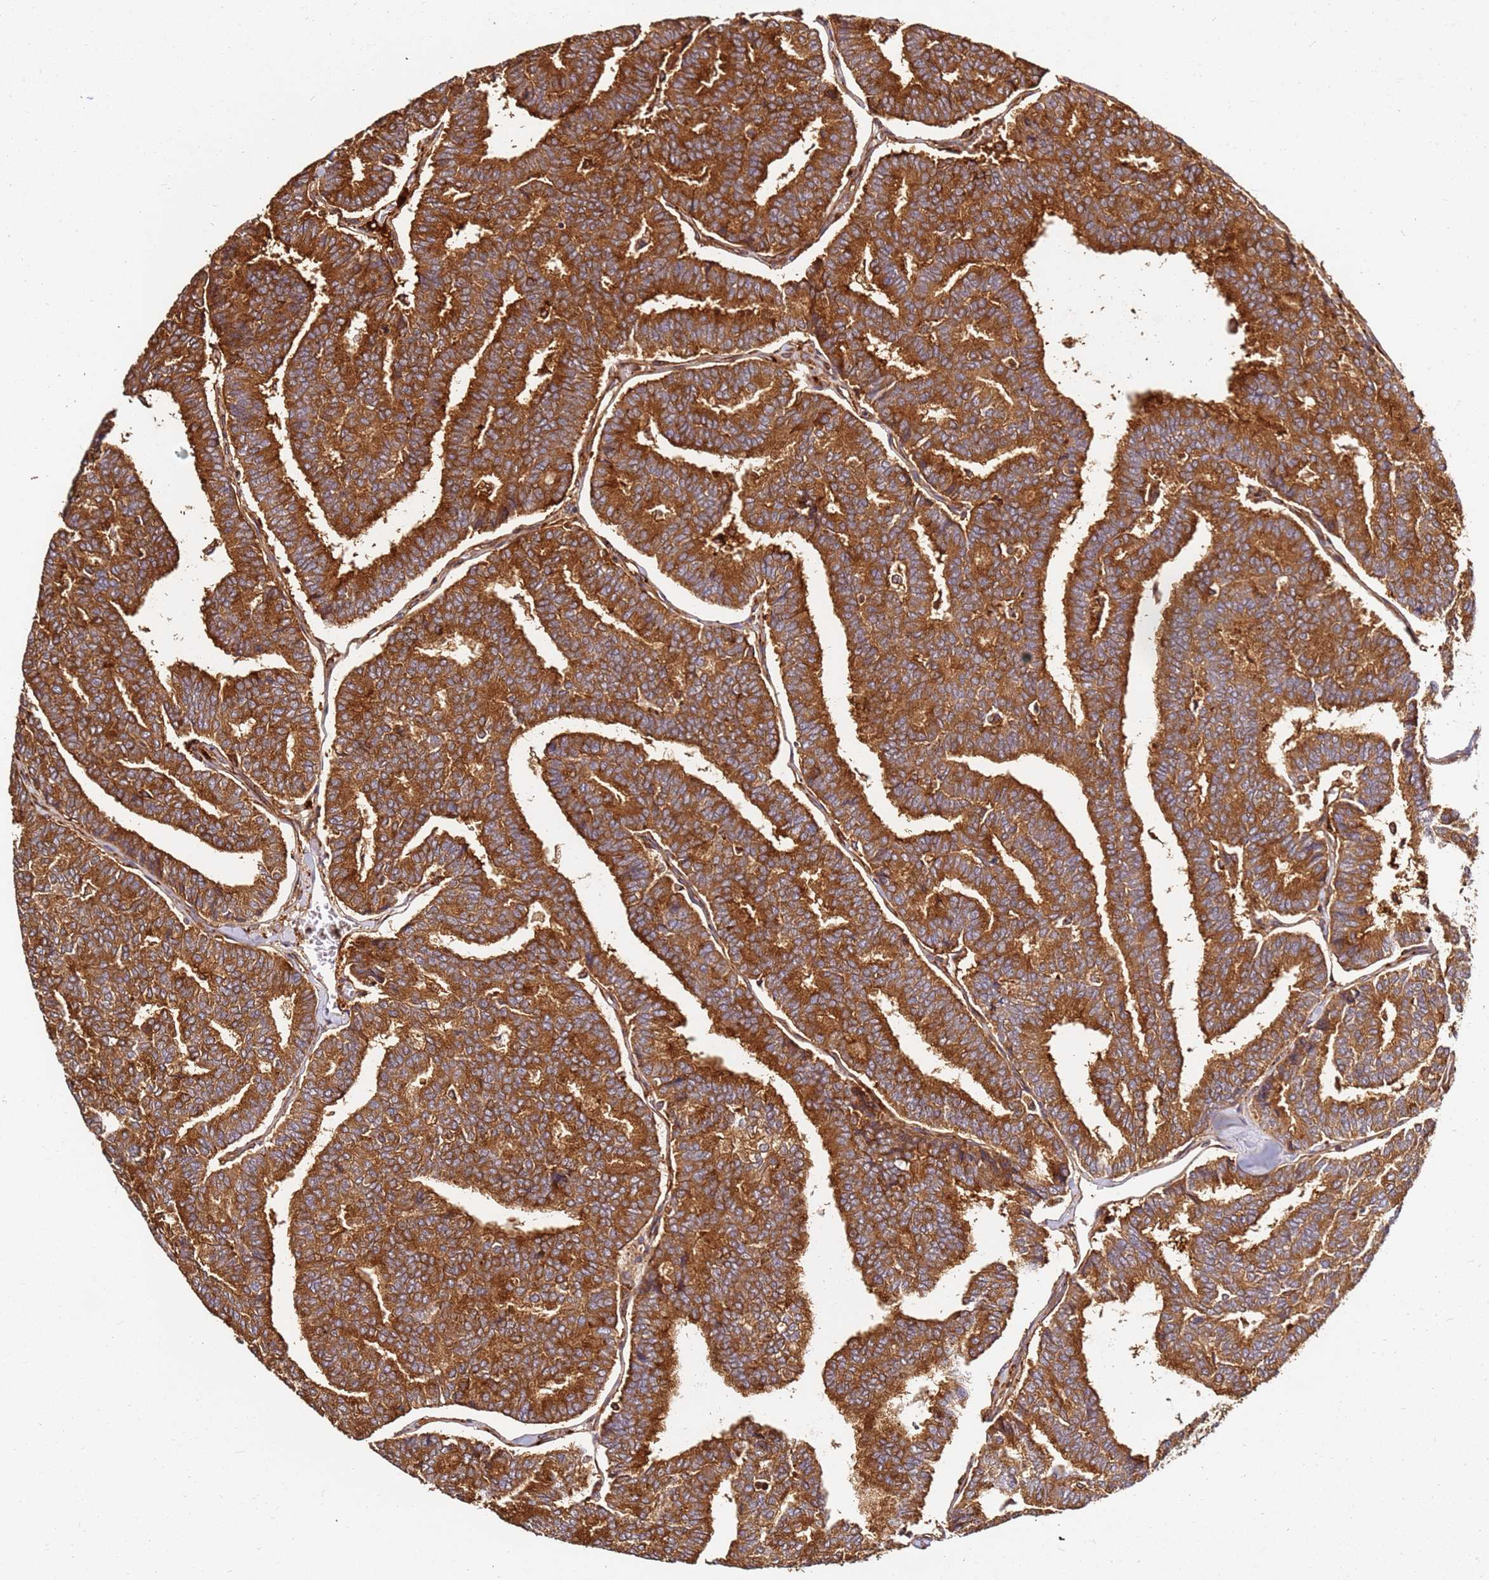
{"staining": {"intensity": "strong", "quantity": ">75%", "location": "cytoplasmic/membranous"}, "tissue": "thyroid cancer", "cell_type": "Tumor cells", "image_type": "cancer", "snomed": [{"axis": "morphology", "description": "Papillary adenocarcinoma, NOS"}, {"axis": "topography", "description": "Thyroid gland"}], "caption": "DAB (3,3'-diaminobenzidine) immunohistochemical staining of thyroid papillary adenocarcinoma displays strong cytoplasmic/membranous protein positivity in approximately >75% of tumor cells.", "gene": "DVL3", "patient": {"sex": "female", "age": 35}}